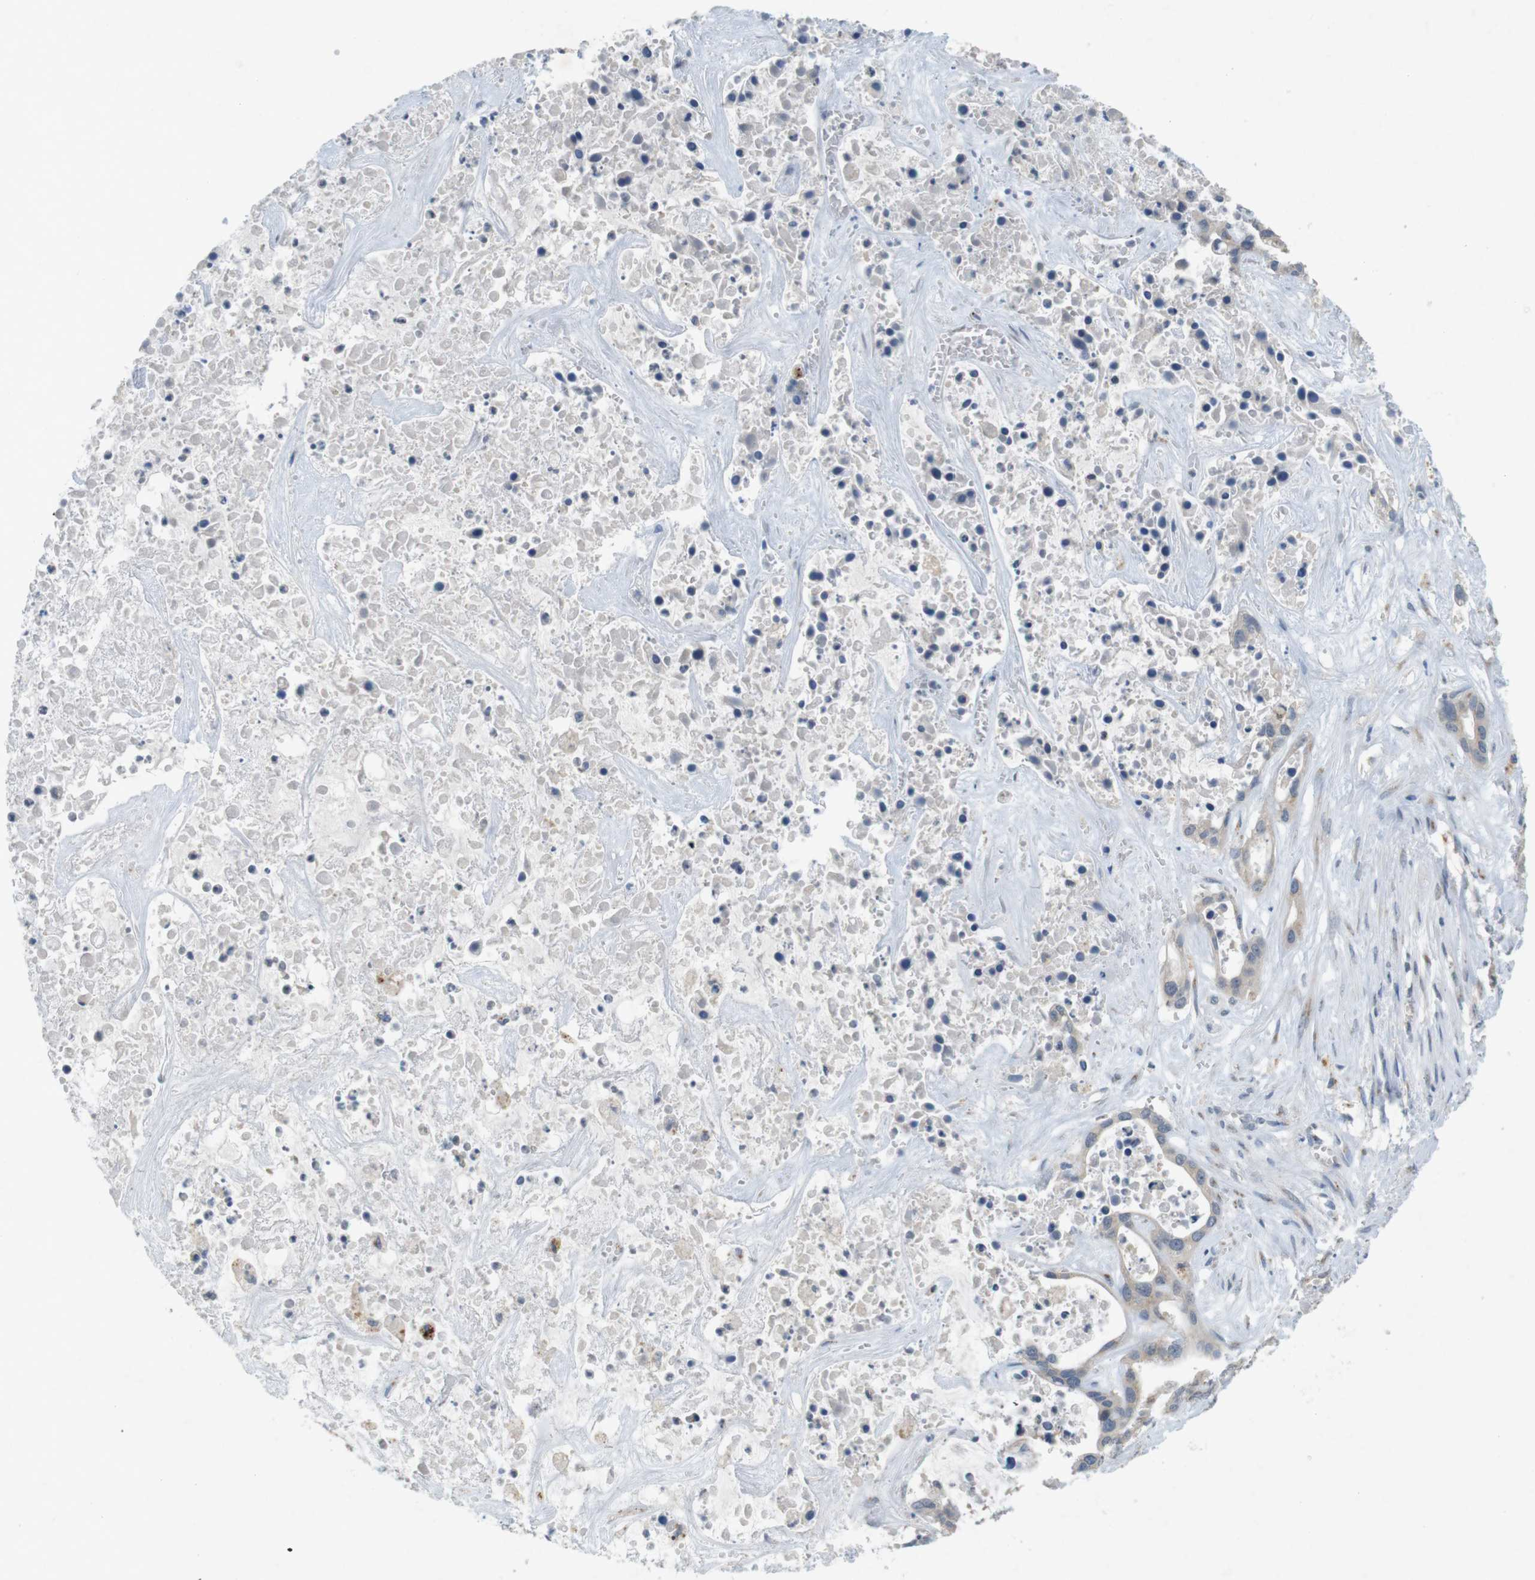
{"staining": {"intensity": "weak", "quantity": "<25%", "location": "cytoplasmic/membranous"}, "tissue": "liver cancer", "cell_type": "Tumor cells", "image_type": "cancer", "snomed": [{"axis": "morphology", "description": "Cholangiocarcinoma"}, {"axis": "topography", "description": "Liver"}], "caption": "Tumor cells show no significant expression in liver cholangiocarcinoma.", "gene": "YIPF3", "patient": {"sex": "female", "age": 65}}